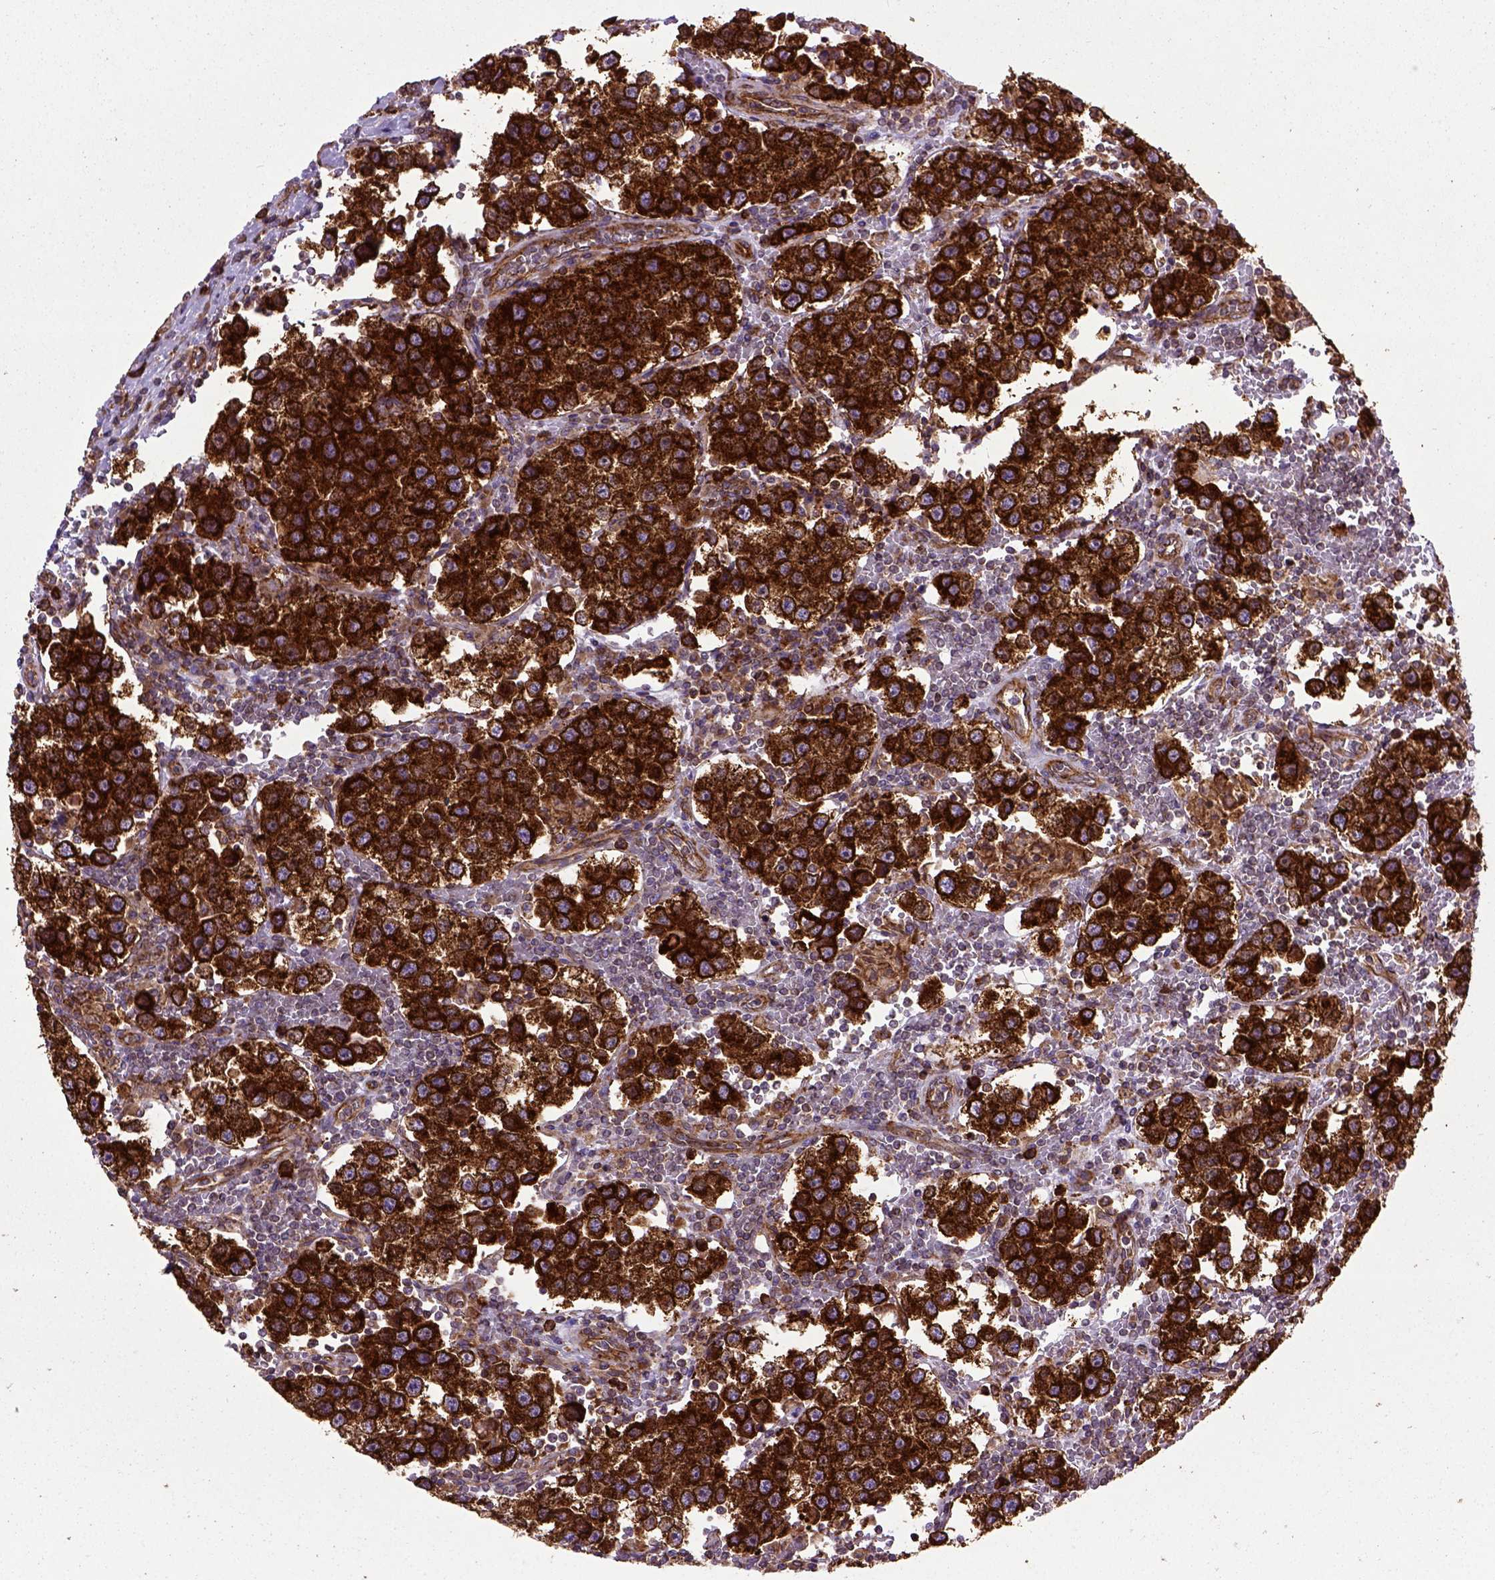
{"staining": {"intensity": "strong", "quantity": ">75%", "location": "cytoplasmic/membranous"}, "tissue": "testis cancer", "cell_type": "Tumor cells", "image_type": "cancer", "snomed": [{"axis": "morphology", "description": "Seminoma, NOS"}, {"axis": "topography", "description": "Testis"}], "caption": "Immunohistochemical staining of testis cancer (seminoma) displays strong cytoplasmic/membranous protein positivity in approximately >75% of tumor cells. (DAB (3,3'-diaminobenzidine) IHC with brightfield microscopy, high magnification).", "gene": "CAPRIN1", "patient": {"sex": "male", "age": 37}}